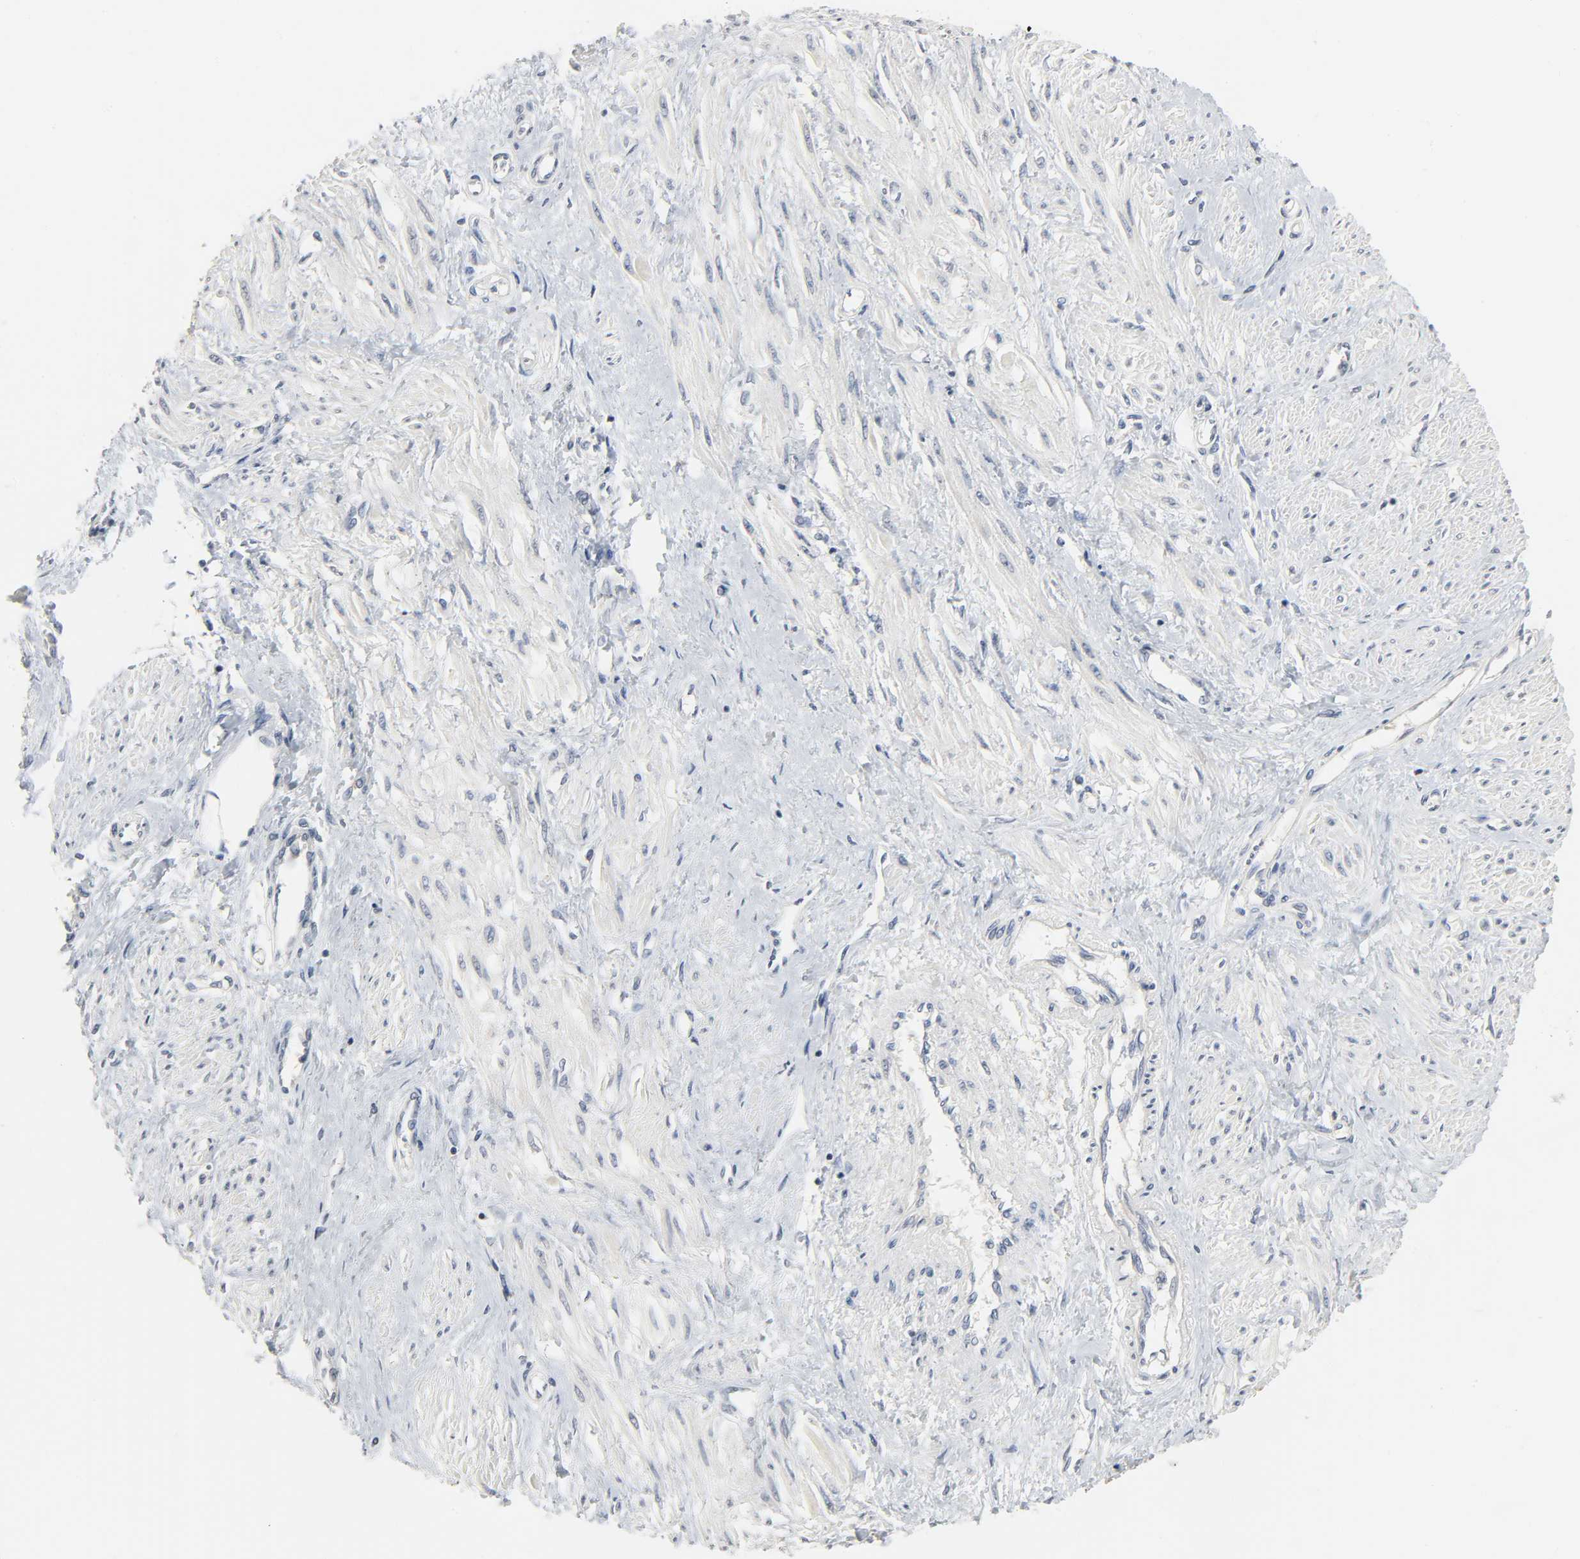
{"staining": {"intensity": "negative", "quantity": "none", "location": "none"}, "tissue": "smooth muscle", "cell_type": "Smooth muscle cells", "image_type": "normal", "snomed": [{"axis": "morphology", "description": "Normal tissue, NOS"}, {"axis": "topography", "description": "Smooth muscle"}, {"axis": "topography", "description": "Uterus"}], "caption": "A high-resolution photomicrograph shows immunohistochemistry staining of unremarkable smooth muscle, which reveals no significant positivity in smooth muscle cells.", "gene": "PLEKHA2", "patient": {"sex": "female", "age": 39}}